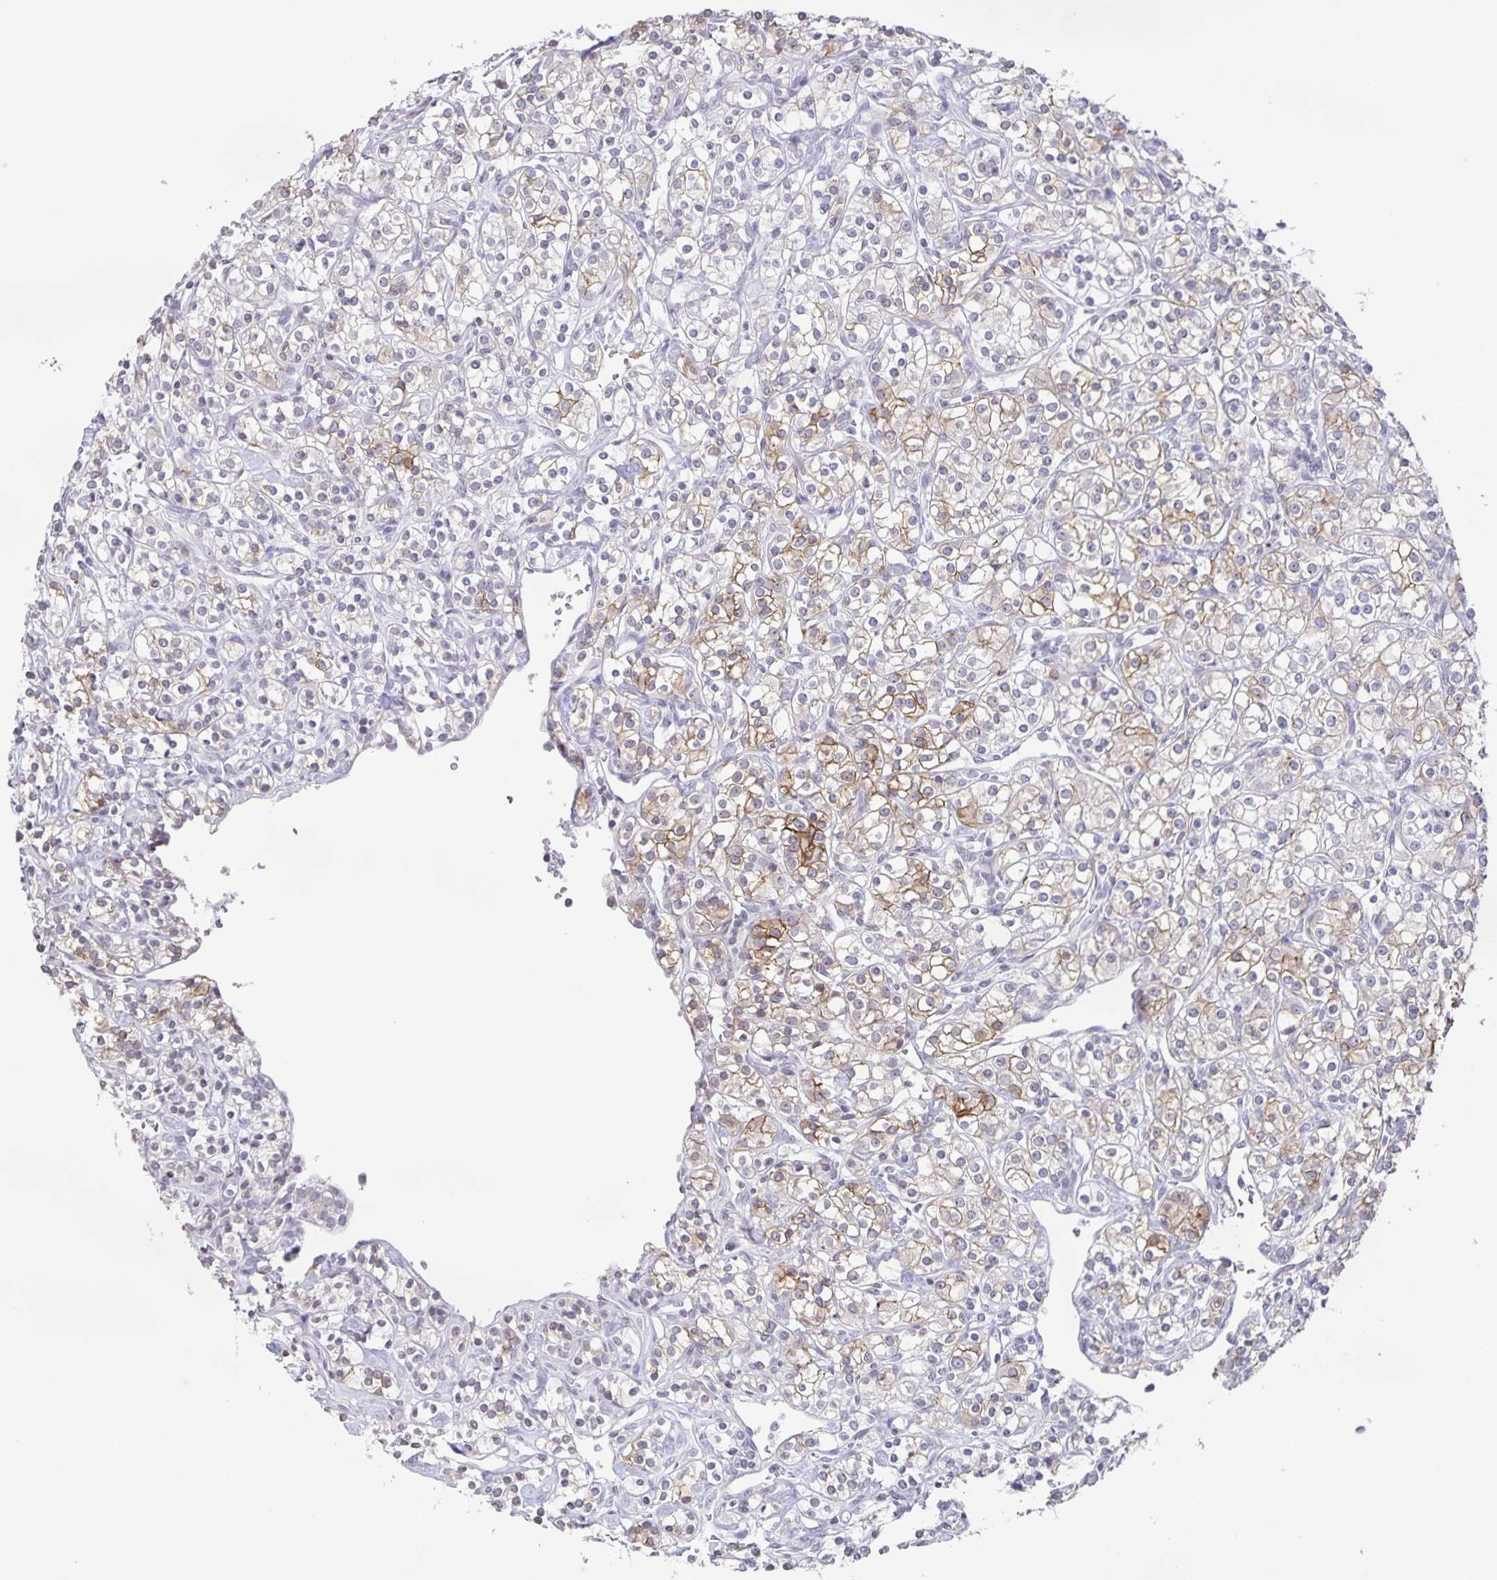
{"staining": {"intensity": "moderate", "quantity": "25%-75%", "location": "cytoplasmic/membranous"}, "tissue": "renal cancer", "cell_type": "Tumor cells", "image_type": "cancer", "snomed": [{"axis": "morphology", "description": "Adenocarcinoma, NOS"}, {"axis": "topography", "description": "Kidney"}], "caption": "A photomicrograph of renal adenocarcinoma stained for a protein displays moderate cytoplasmic/membranous brown staining in tumor cells.", "gene": "AQP4", "patient": {"sex": "male", "age": 77}}